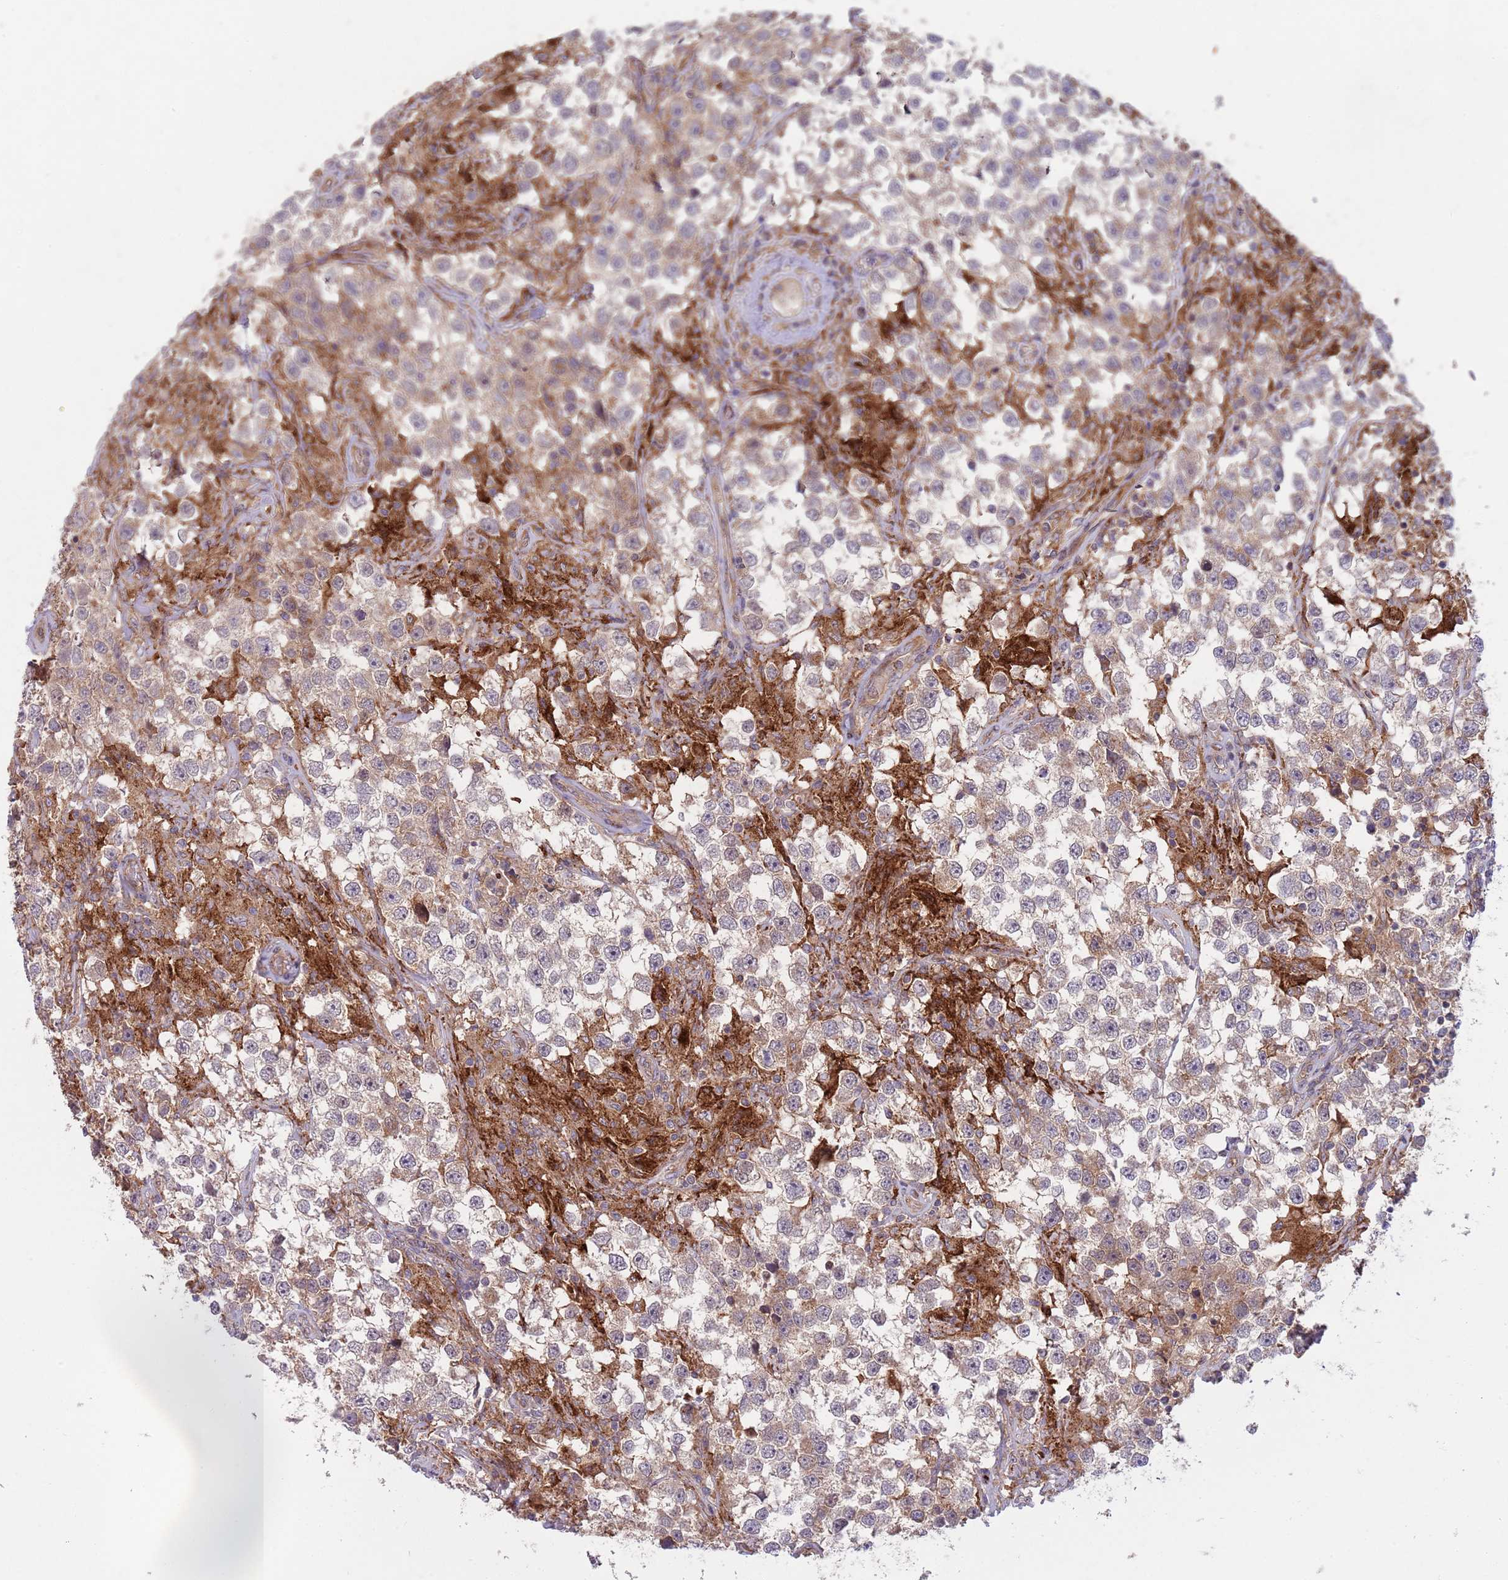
{"staining": {"intensity": "weak", "quantity": "<25%", "location": "cytoplasmic/membranous"}, "tissue": "testis cancer", "cell_type": "Tumor cells", "image_type": "cancer", "snomed": [{"axis": "morphology", "description": "Seminoma, NOS"}, {"axis": "topography", "description": "Testis"}], "caption": "Tumor cells are negative for brown protein staining in testis seminoma.", "gene": "BTBD7", "patient": {"sex": "male", "age": 46}}